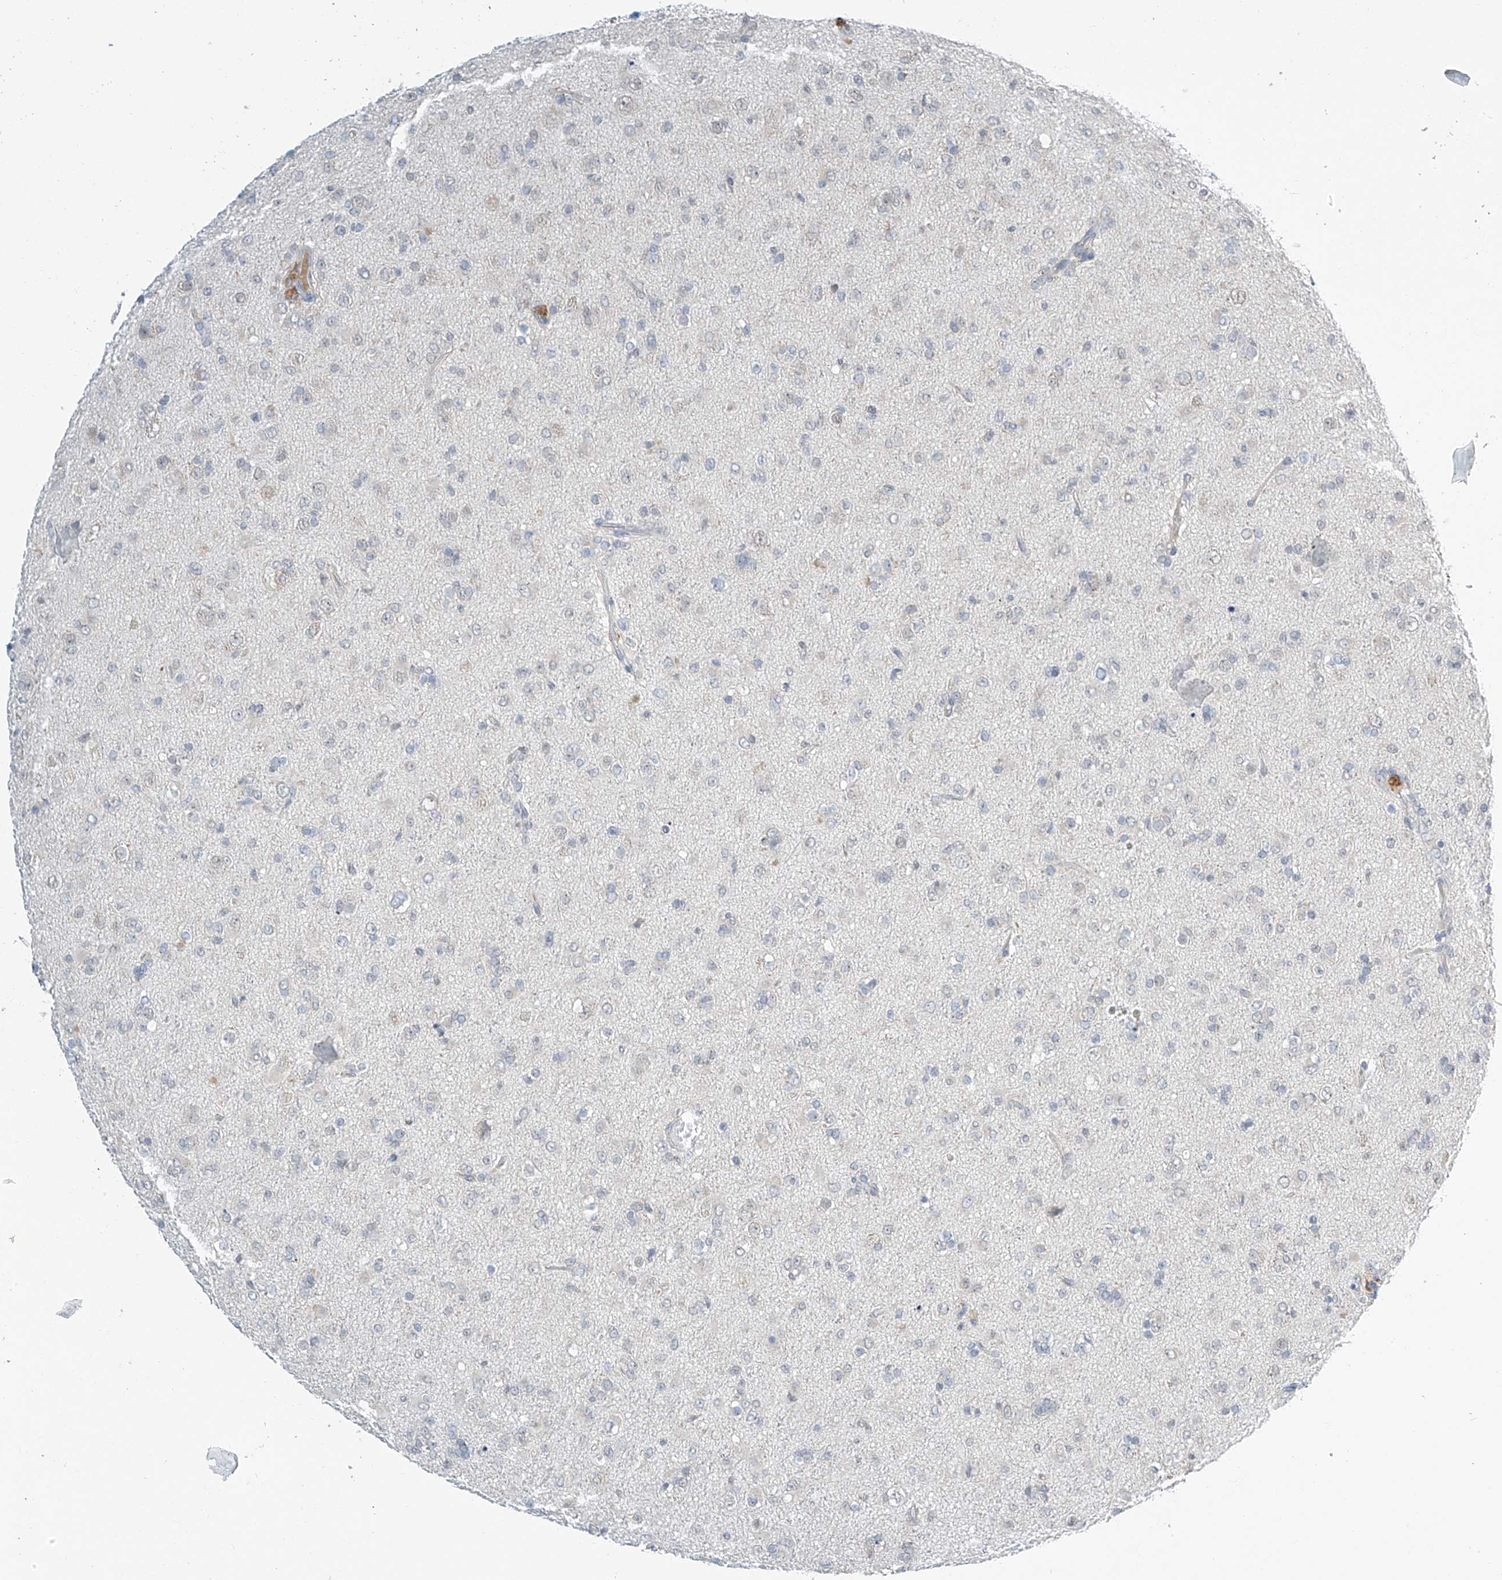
{"staining": {"intensity": "negative", "quantity": "none", "location": "none"}, "tissue": "glioma", "cell_type": "Tumor cells", "image_type": "cancer", "snomed": [{"axis": "morphology", "description": "Glioma, malignant, Low grade"}, {"axis": "topography", "description": "Brain"}], "caption": "Histopathology image shows no protein expression in tumor cells of glioma tissue.", "gene": "APLF", "patient": {"sex": "male", "age": 65}}